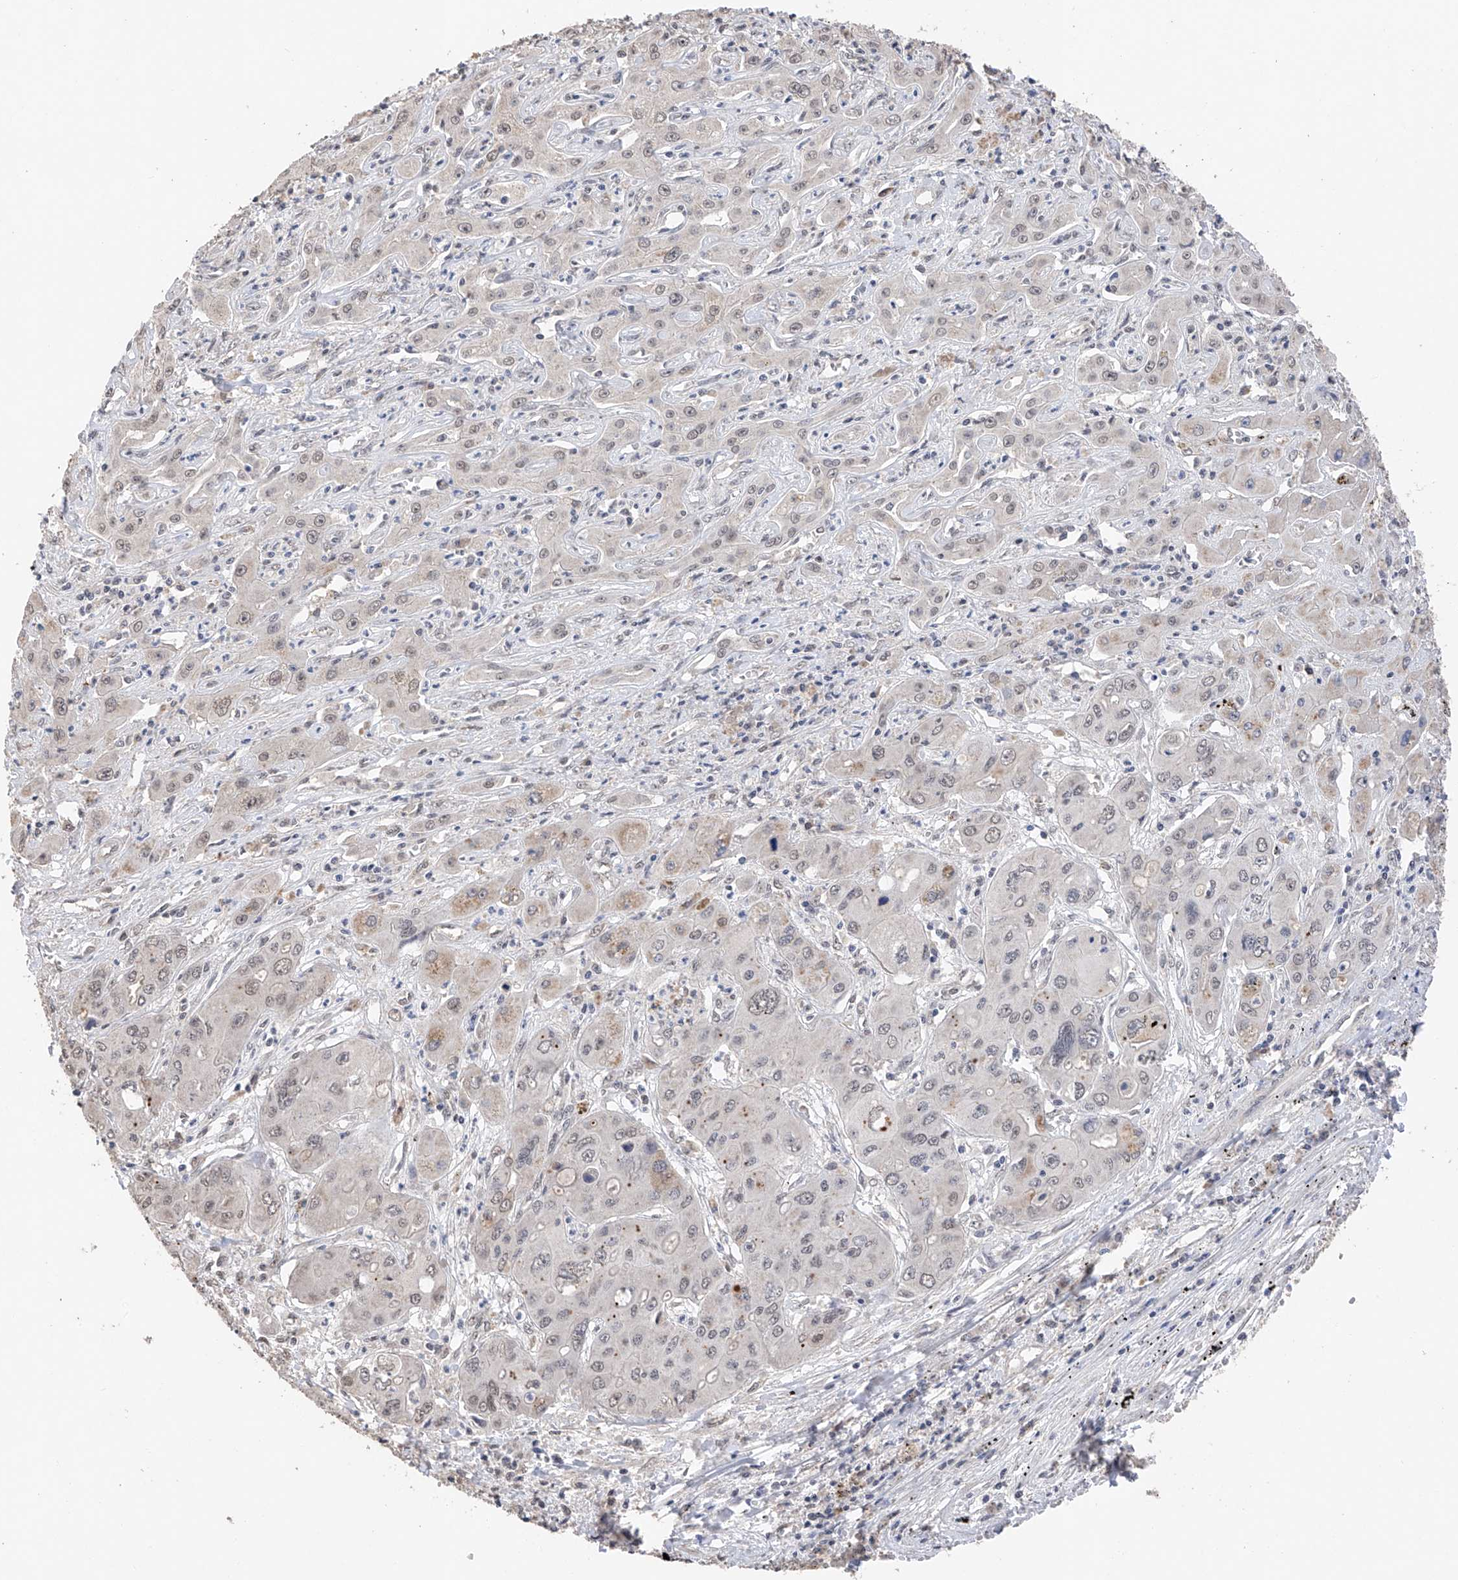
{"staining": {"intensity": "negative", "quantity": "none", "location": "none"}, "tissue": "liver cancer", "cell_type": "Tumor cells", "image_type": "cancer", "snomed": [{"axis": "morphology", "description": "Cholangiocarcinoma"}, {"axis": "topography", "description": "Liver"}], "caption": "A high-resolution image shows immunohistochemistry (IHC) staining of liver cholangiocarcinoma, which demonstrates no significant positivity in tumor cells.", "gene": "DMAP1", "patient": {"sex": "male", "age": 67}}